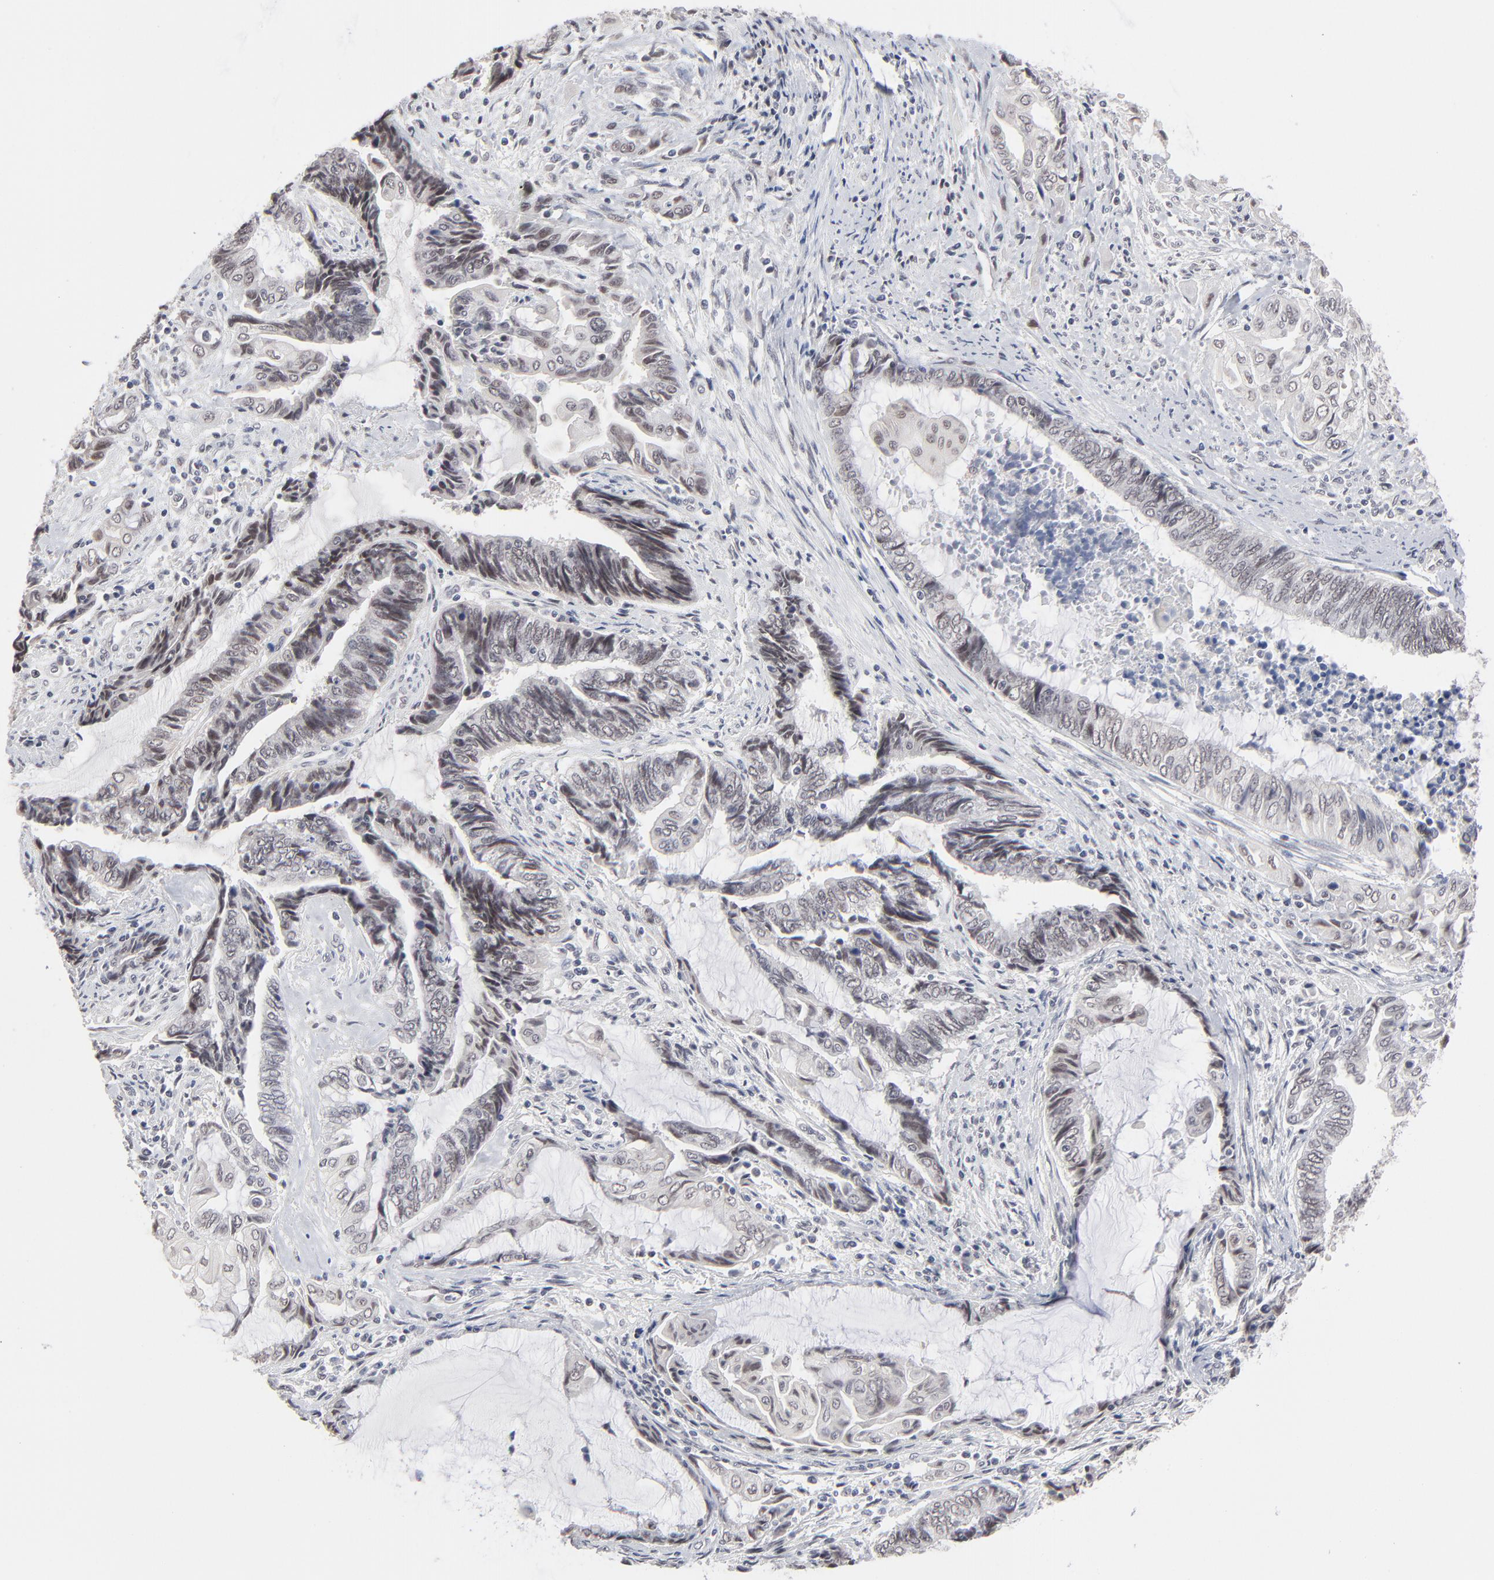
{"staining": {"intensity": "weak", "quantity": "<25%", "location": "nuclear"}, "tissue": "endometrial cancer", "cell_type": "Tumor cells", "image_type": "cancer", "snomed": [{"axis": "morphology", "description": "Adenocarcinoma, NOS"}, {"axis": "topography", "description": "Uterus"}, {"axis": "topography", "description": "Endometrium"}], "caption": "IHC photomicrograph of neoplastic tissue: endometrial adenocarcinoma stained with DAB (3,3'-diaminobenzidine) exhibits no significant protein expression in tumor cells.", "gene": "MBIP", "patient": {"sex": "female", "age": 70}}